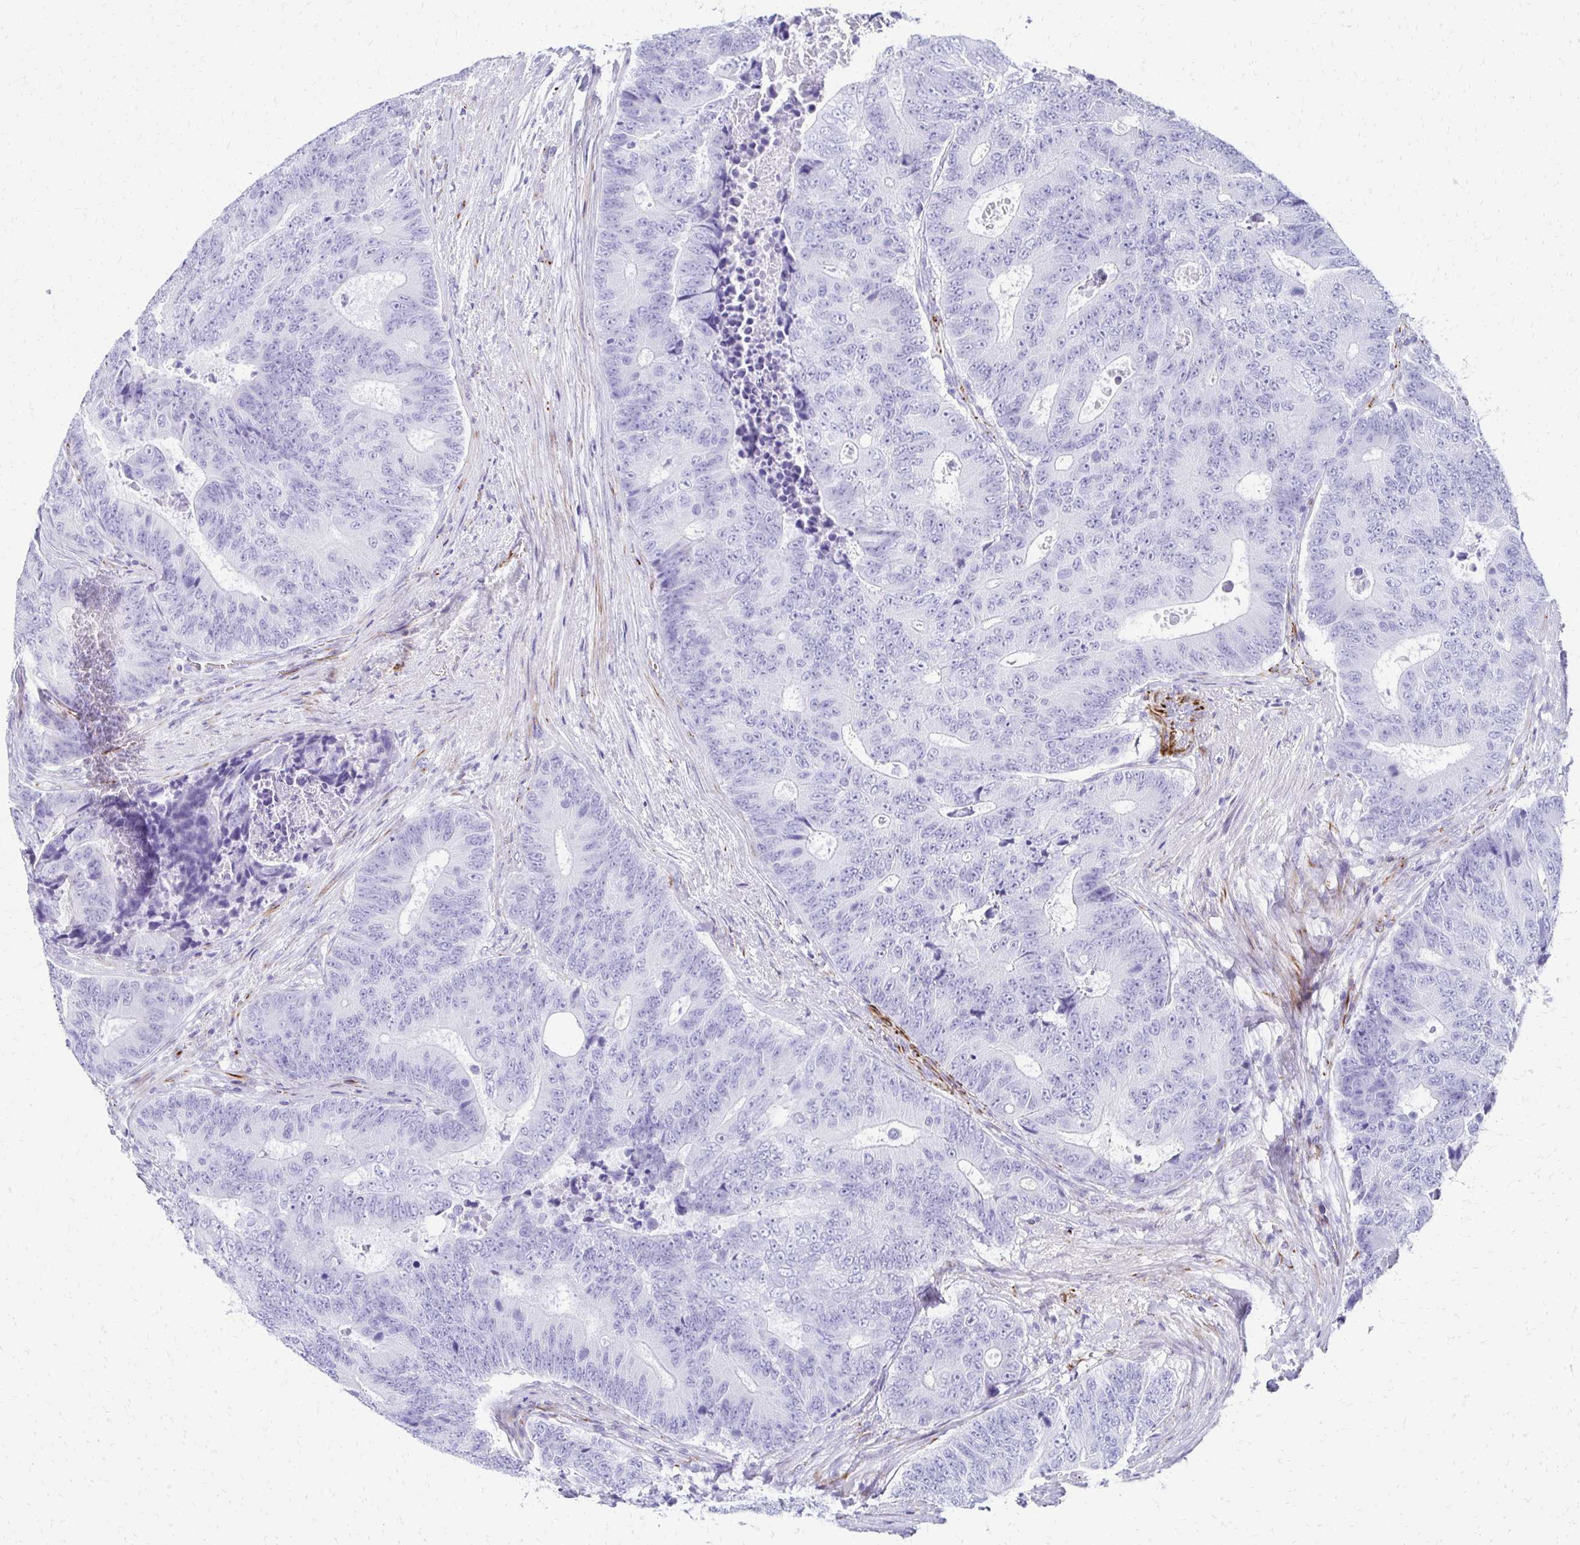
{"staining": {"intensity": "negative", "quantity": "none", "location": "none"}, "tissue": "colorectal cancer", "cell_type": "Tumor cells", "image_type": "cancer", "snomed": [{"axis": "morphology", "description": "Adenocarcinoma, NOS"}, {"axis": "topography", "description": "Colon"}], "caption": "This is a micrograph of immunohistochemistry (IHC) staining of adenocarcinoma (colorectal), which shows no staining in tumor cells.", "gene": "TMEM54", "patient": {"sex": "female", "age": 48}}